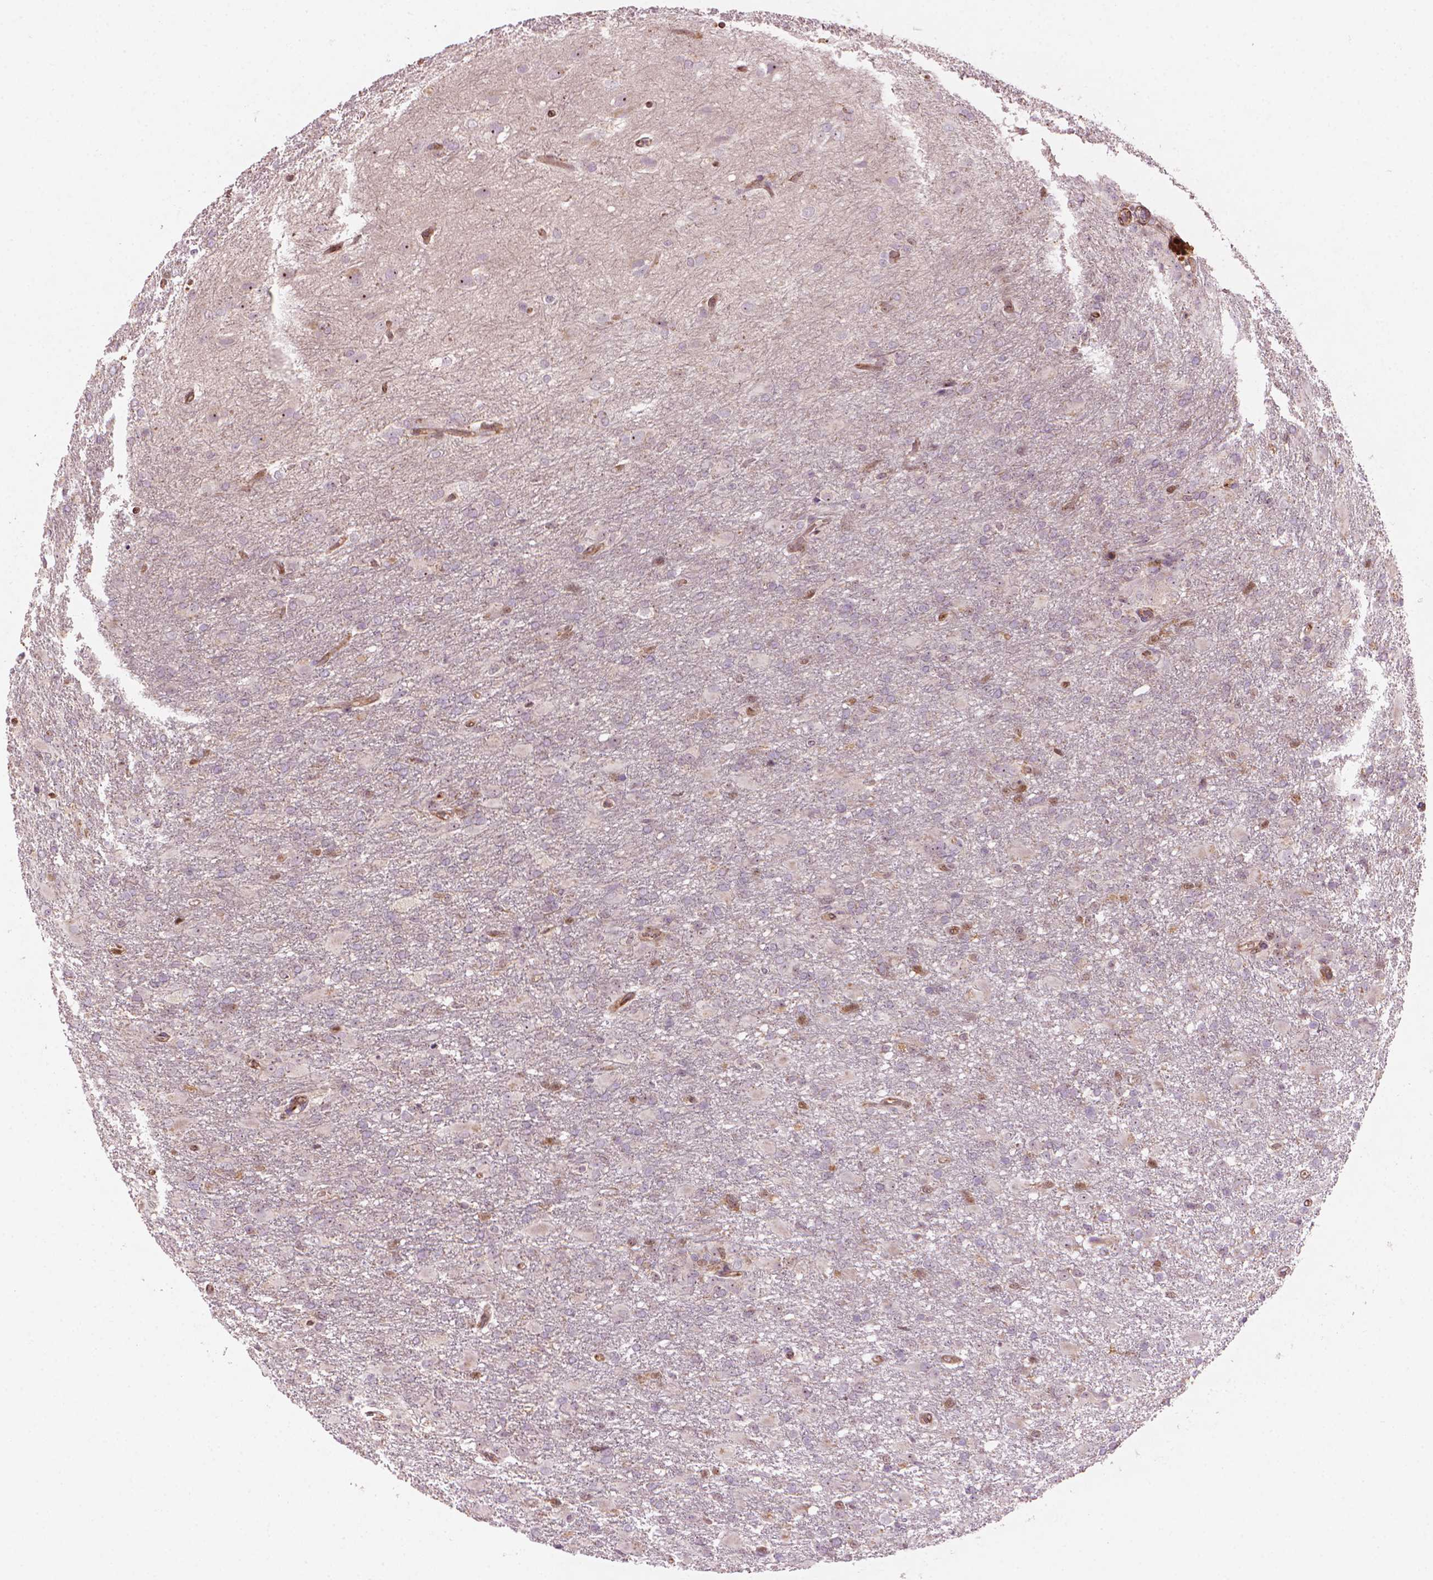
{"staining": {"intensity": "negative", "quantity": "none", "location": "none"}, "tissue": "glioma", "cell_type": "Tumor cells", "image_type": "cancer", "snomed": [{"axis": "morphology", "description": "Glioma, malignant, High grade"}, {"axis": "topography", "description": "Brain"}], "caption": "This is an immunohistochemistry (IHC) micrograph of high-grade glioma (malignant). There is no staining in tumor cells.", "gene": "SMC2", "patient": {"sex": "male", "age": 68}}